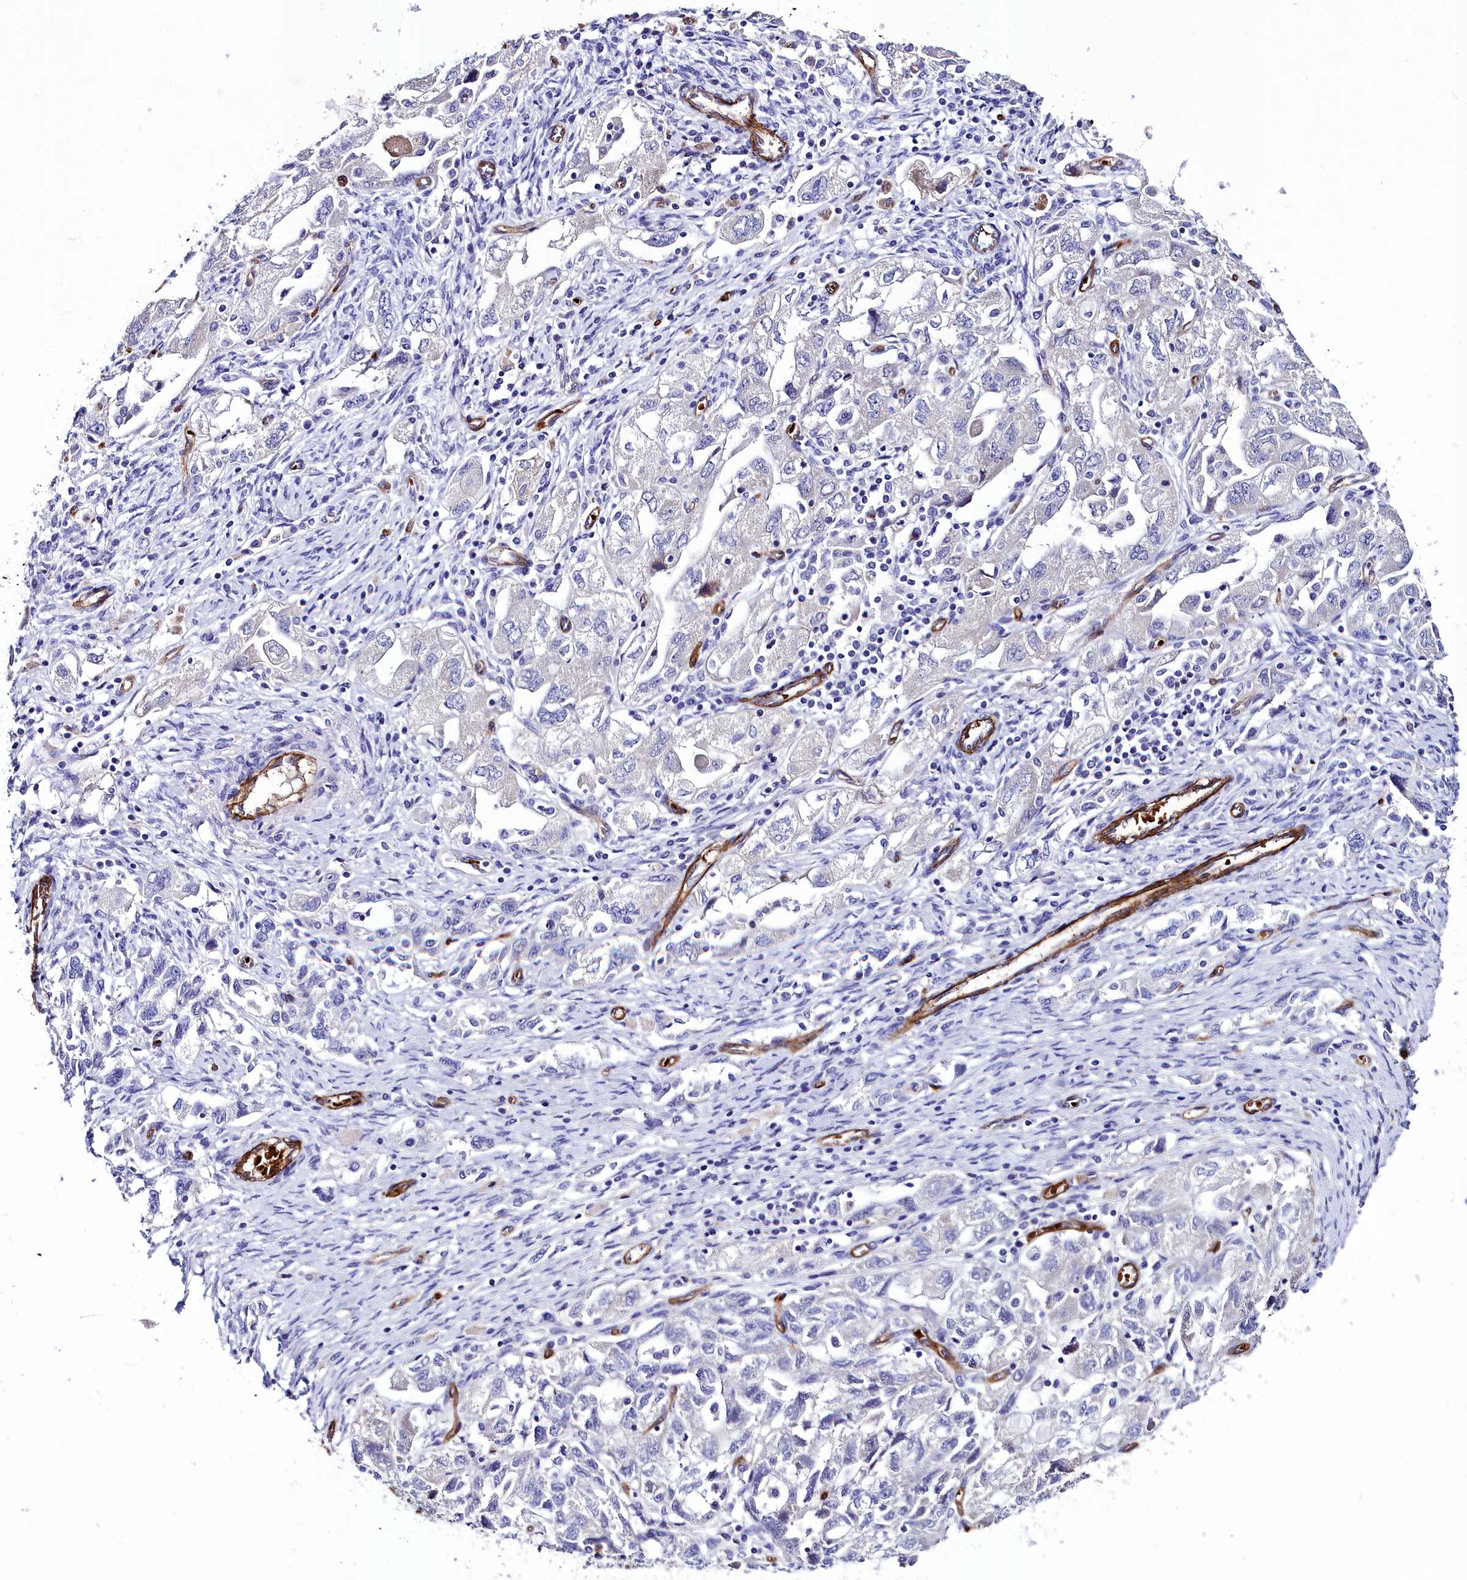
{"staining": {"intensity": "negative", "quantity": "none", "location": "none"}, "tissue": "ovarian cancer", "cell_type": "Tumor cells", "image_type": "cancer", "snomed": [{"axis": "morphology", "description": "Carcinoma, NOS"}, {"axis": "morphology", "description": "Cystadenocarcinoma, serous, NOS"}, {"axis": "topography", "description": "Ovary"}], "caption": "This is a histopathology image of IHC staining of ovarian cancer (carcinoma), which shows no expression in tumor cells.", "gene": "CYP4F11", "patient": {"sex": "female", "age": 69}}